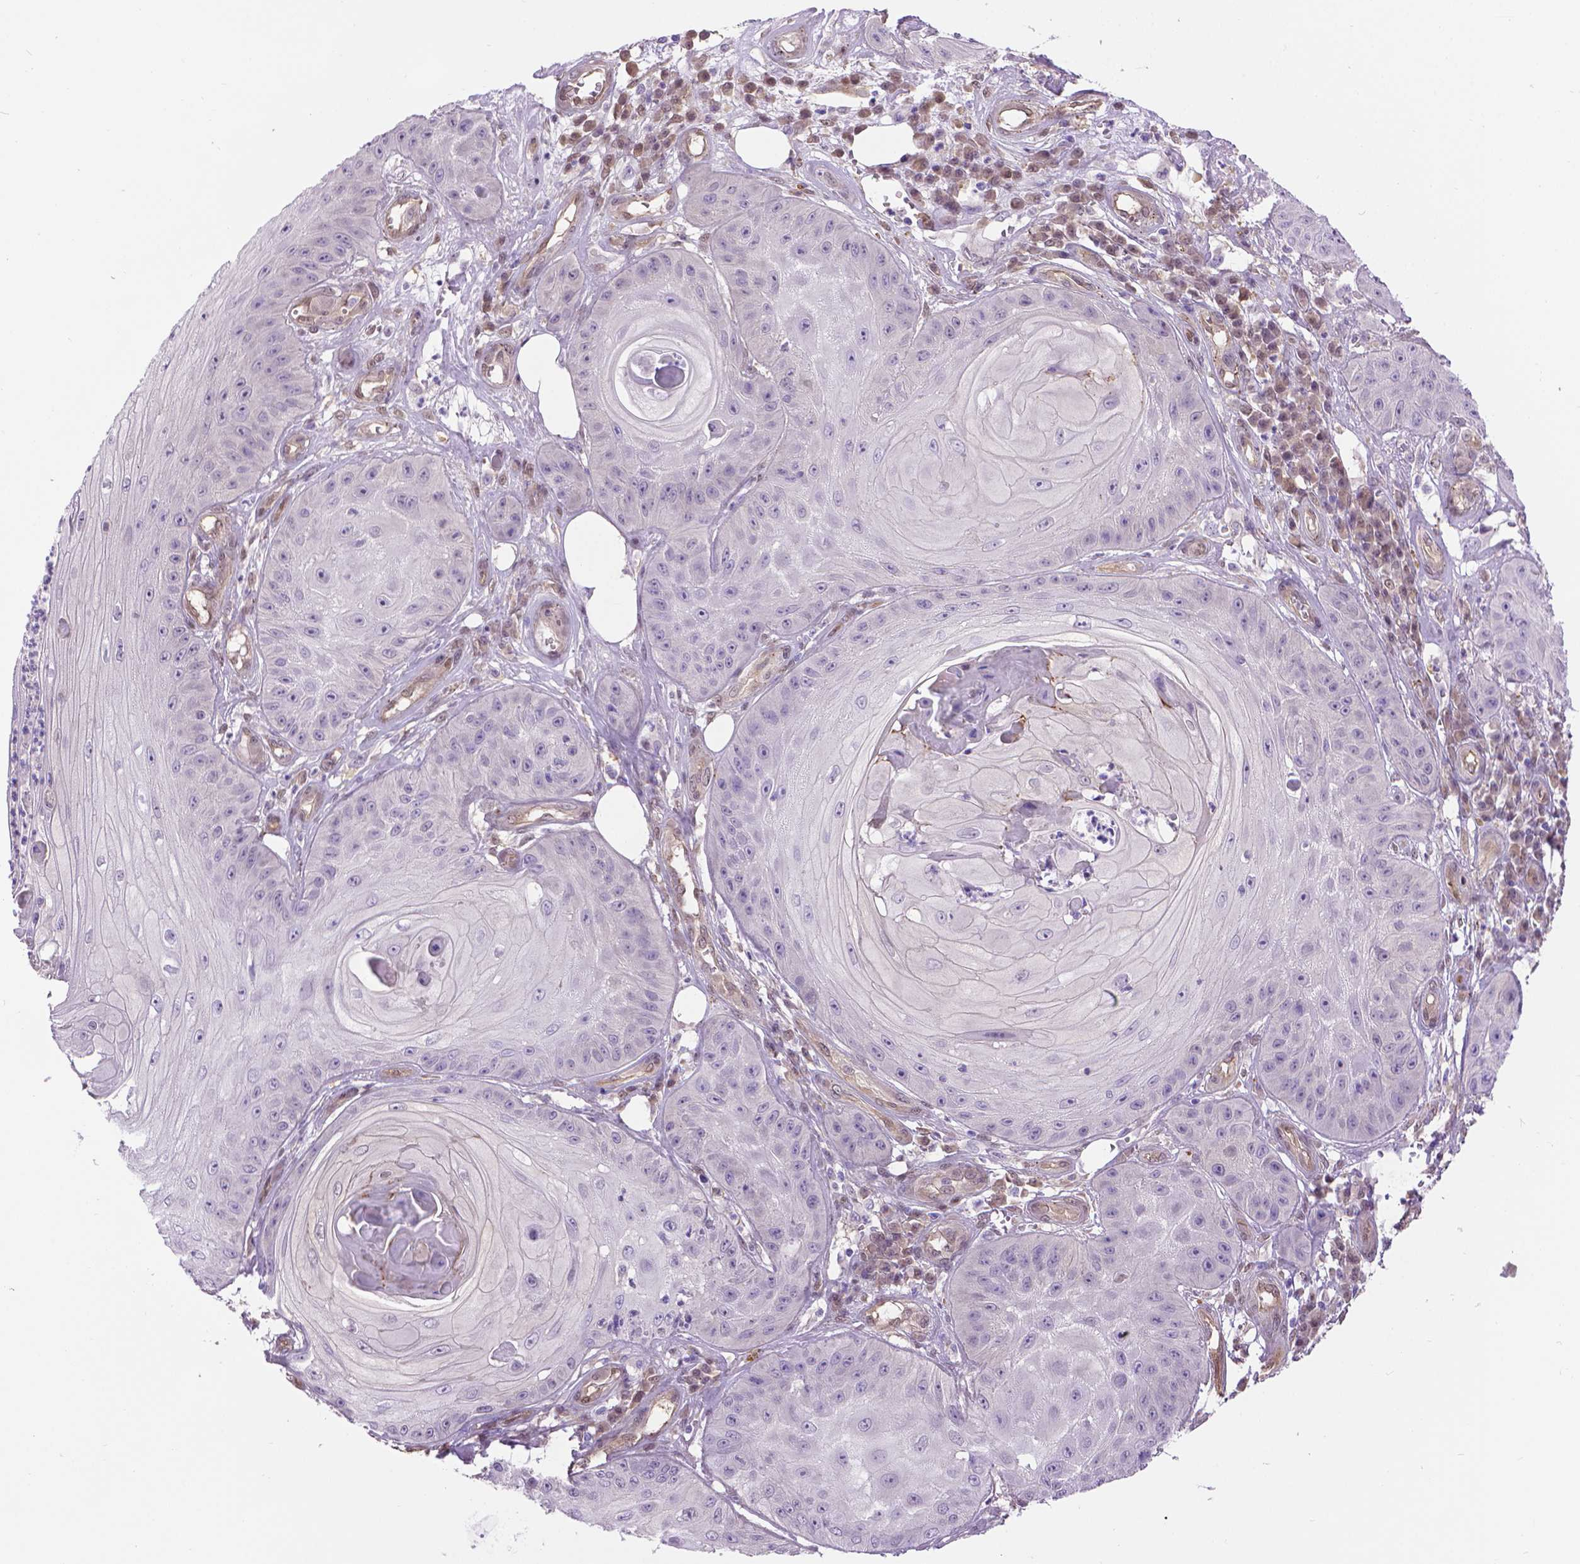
{"staining": {"intensity": "negative", "quantity": "none", "location": "none"}, "tissue": "skin cancer", "cell_type": "Tumor cells", "image_type": "cancer", "snomed": [{"axis": "morphology", "description": "Squamous cell carcinoma, NOS"}, {"axis": "topography", "description": "Skin"}], "caption": "Immunohistochemistry histopathology image of neoplastic tissue: squamous cell carcinoma (skin) stained with DAB (3,3'-diaminobenzidine) demonstrates no significant protein positivity in tumor cells. (Brightfield microscopy of DAB (3,3'-diaminobenzidine) immunohistochemistry (IHC) at high magnification).", "gene": "CLIC4", "patient": {"sex": "male", "age": 70}}